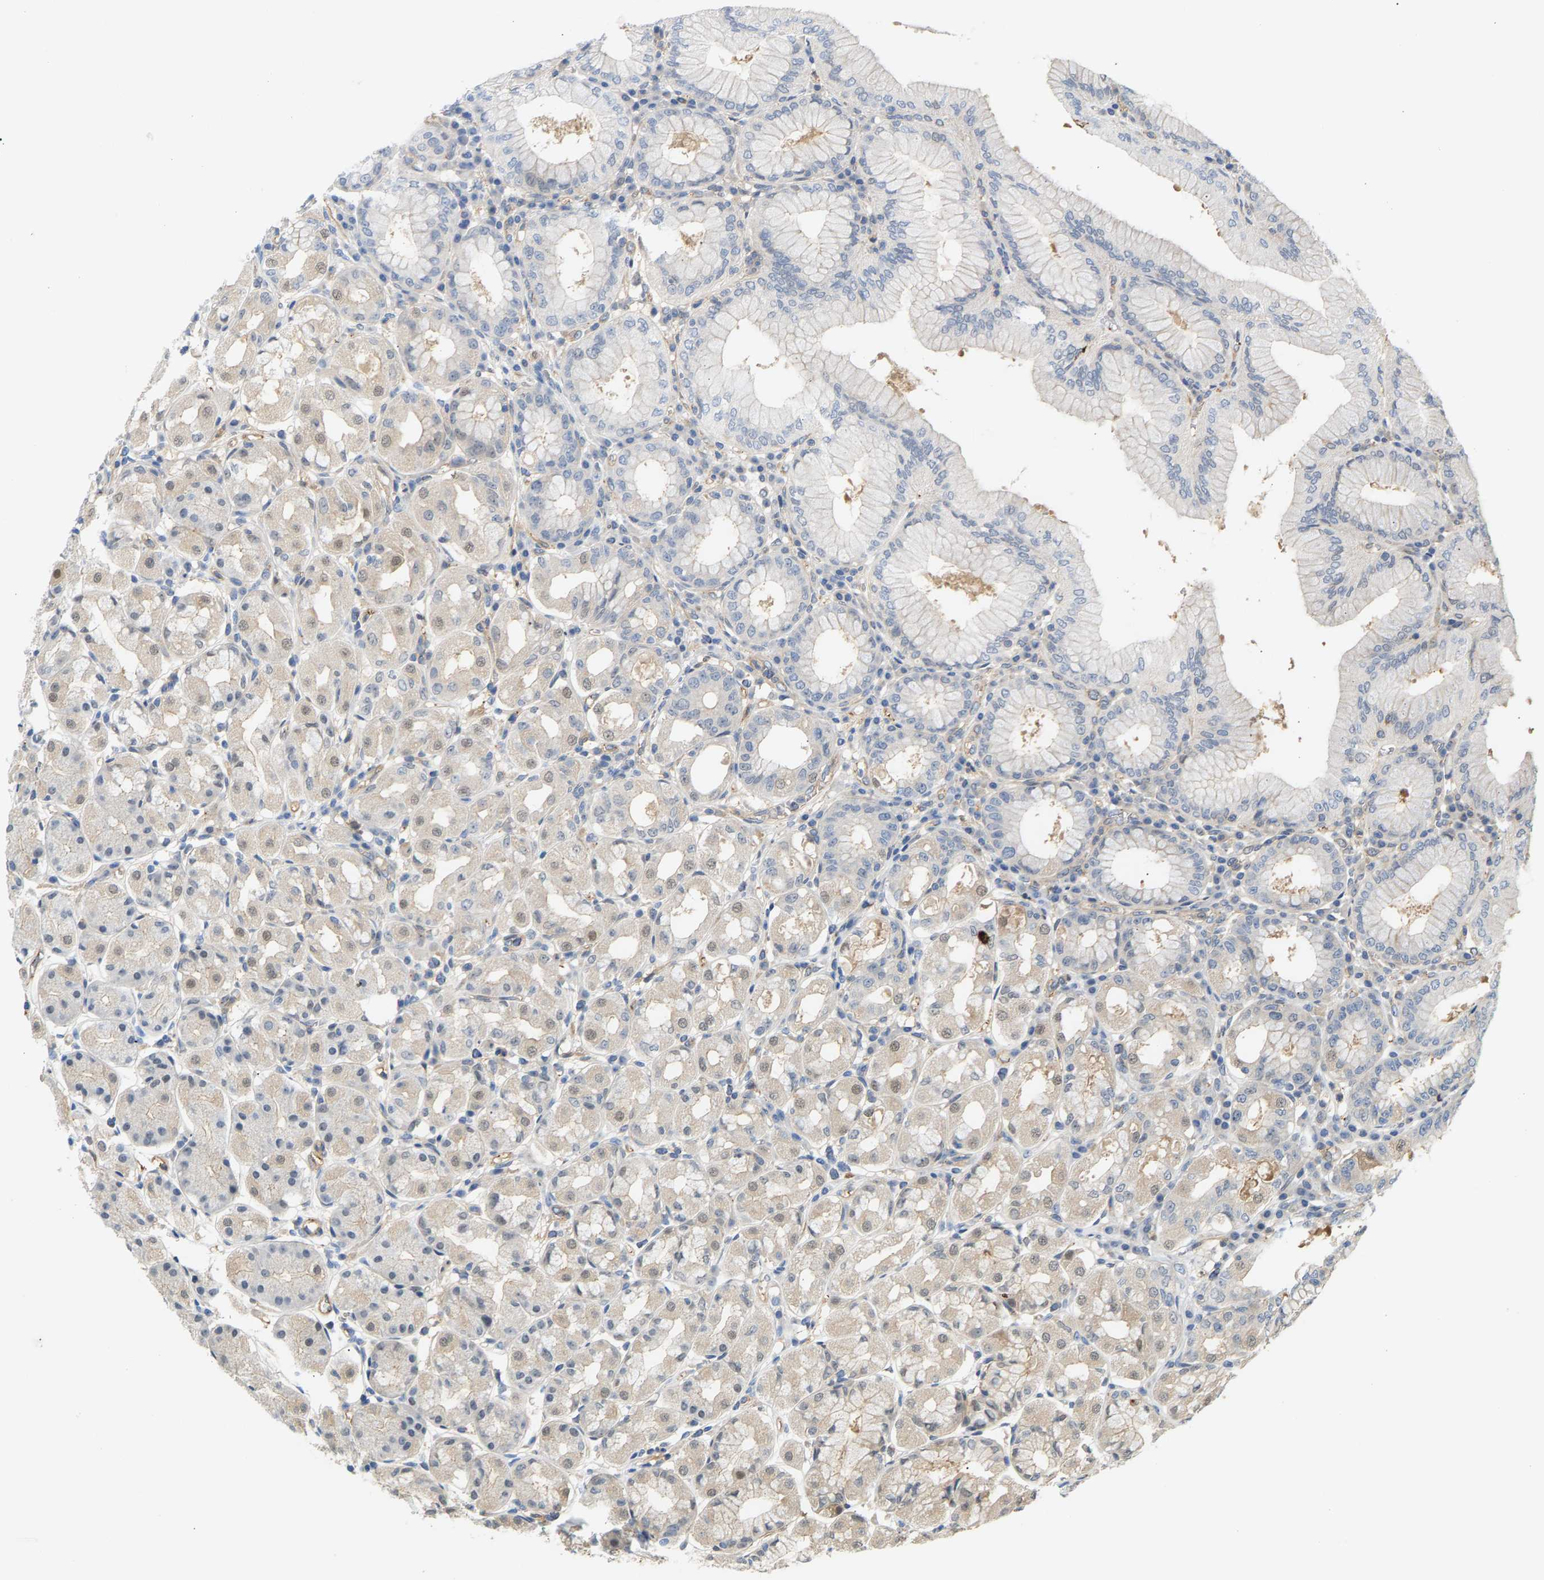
{"staining": {"intensity": "weak", "quantity": "<25%", "location": "cytoplasmic/membranous,nuclear"}, "tissue": "stomach", "cell_type": "Glandular cells", "image_type": "normal", "snomed": [{"axis": "morphology", "description": "Normal tissue, NOS"}, {"axis": "topography", "description": "Stomach"}, {"axis": "topography", "description": "Stomach, lower"}], "caption": "Immunohistochemistry histopathology image of normal human stomach stained for a protein (brown), which shows no positivity in glandular cells.", "gene": "KRTAP27", "patient": {"sex": "female", "age": 56}}